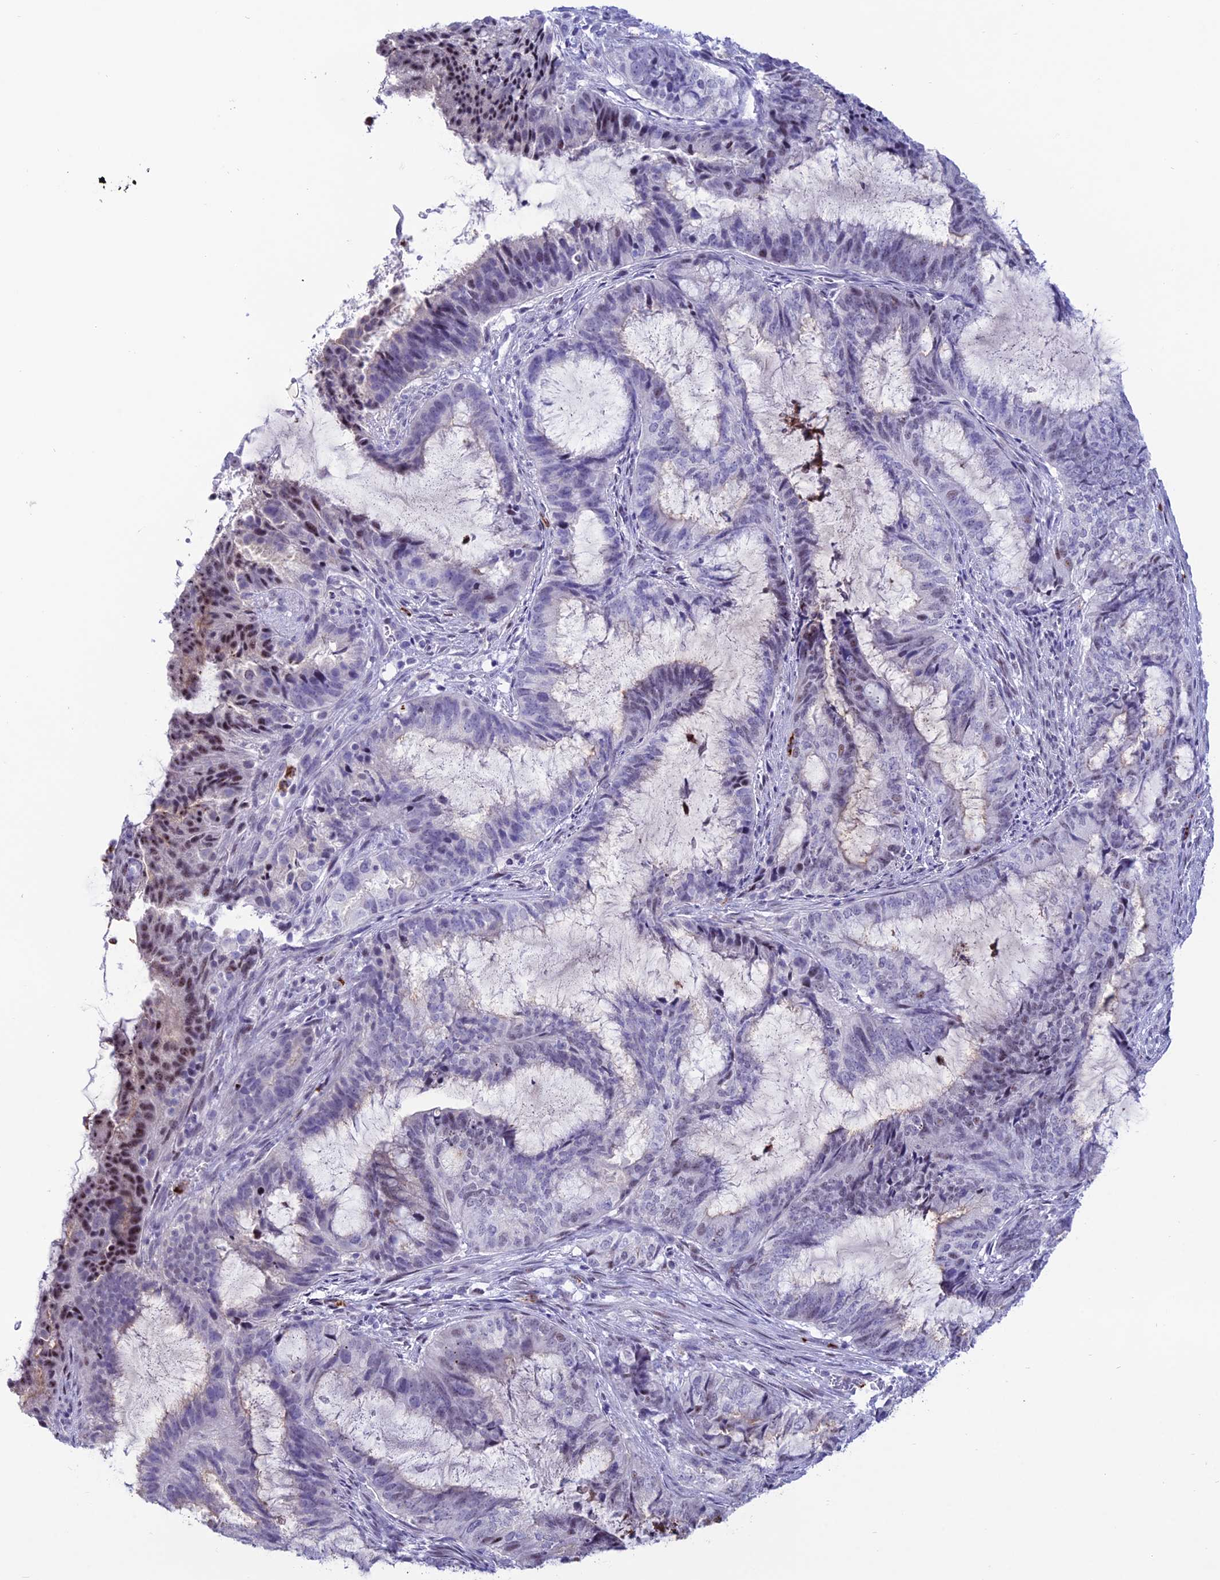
{"staining": {"intensity": "negative", "quantity": "none", "location": "none"}, "tissue": "endometrial cancer", "cell_type": "Tumor cells", "image_type": "cancer", "snomed": [{"axis": "morphology", "description": "Adenocarcinoma, NOS"}, {"axis": "topography", "description": "Endometrium"}], "caption": "Histopathology image shows no protein staining in tumor cells of endometrial cancer tissue.", "gene": "MFSD2B", "patient": {"sex": "female", "age": 51}}